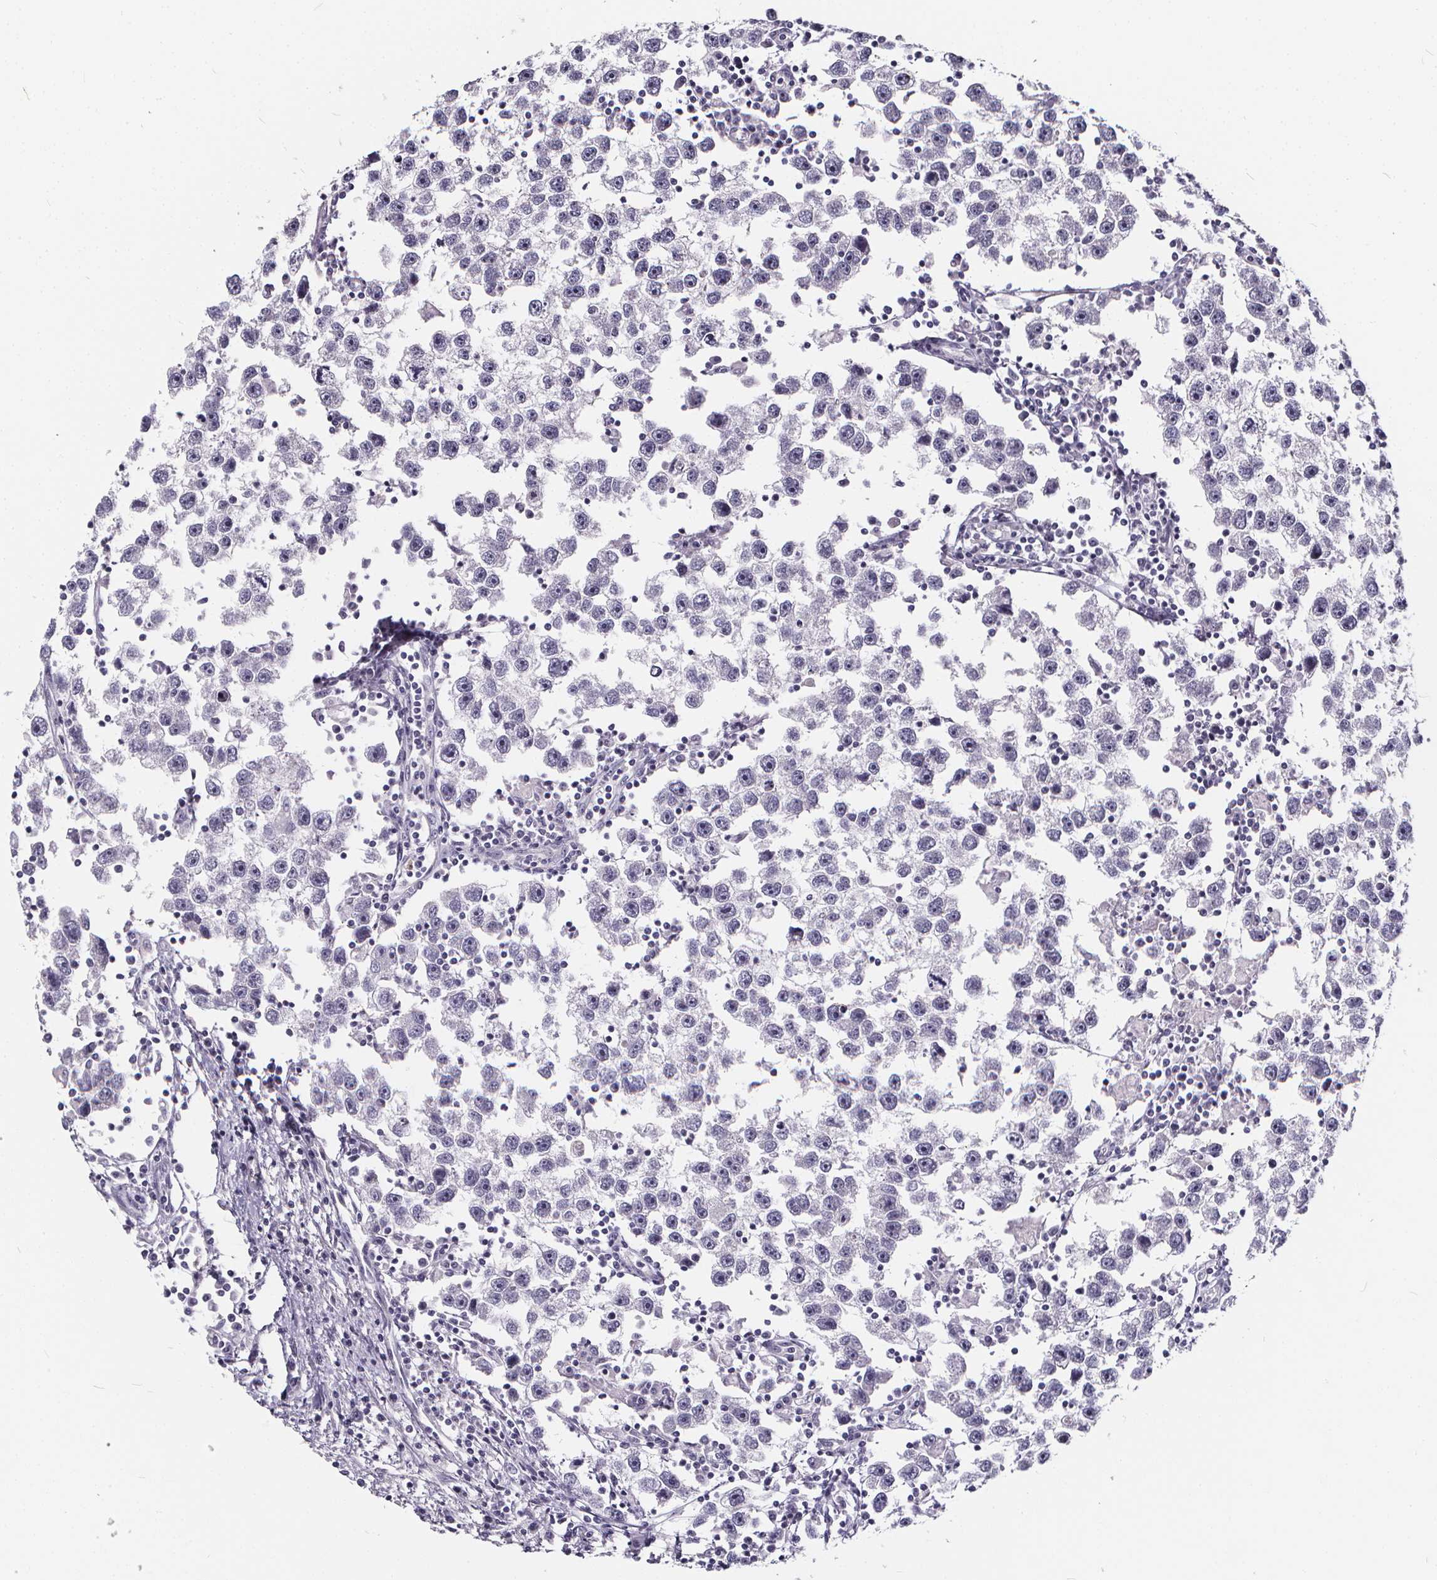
{"staining": {"intensity": "negative", "quantity": "none", "location": "none"}, "tissue": "testis cancer", "cell_type": "Tumor cells", "image_type": "cancer", "snomed": [{"axis": "morphology", "description": "Seminoma, NOS"}, {"axis": "topography", "description": "Testis"}], "caption": "A high-resolution photomicrograph shows IHC staining of testis seminoma, which demonstrates no significant positivity in tumor cells.", "gene": "SPEF2", "patient": {"sex": "male", "age": 30}}